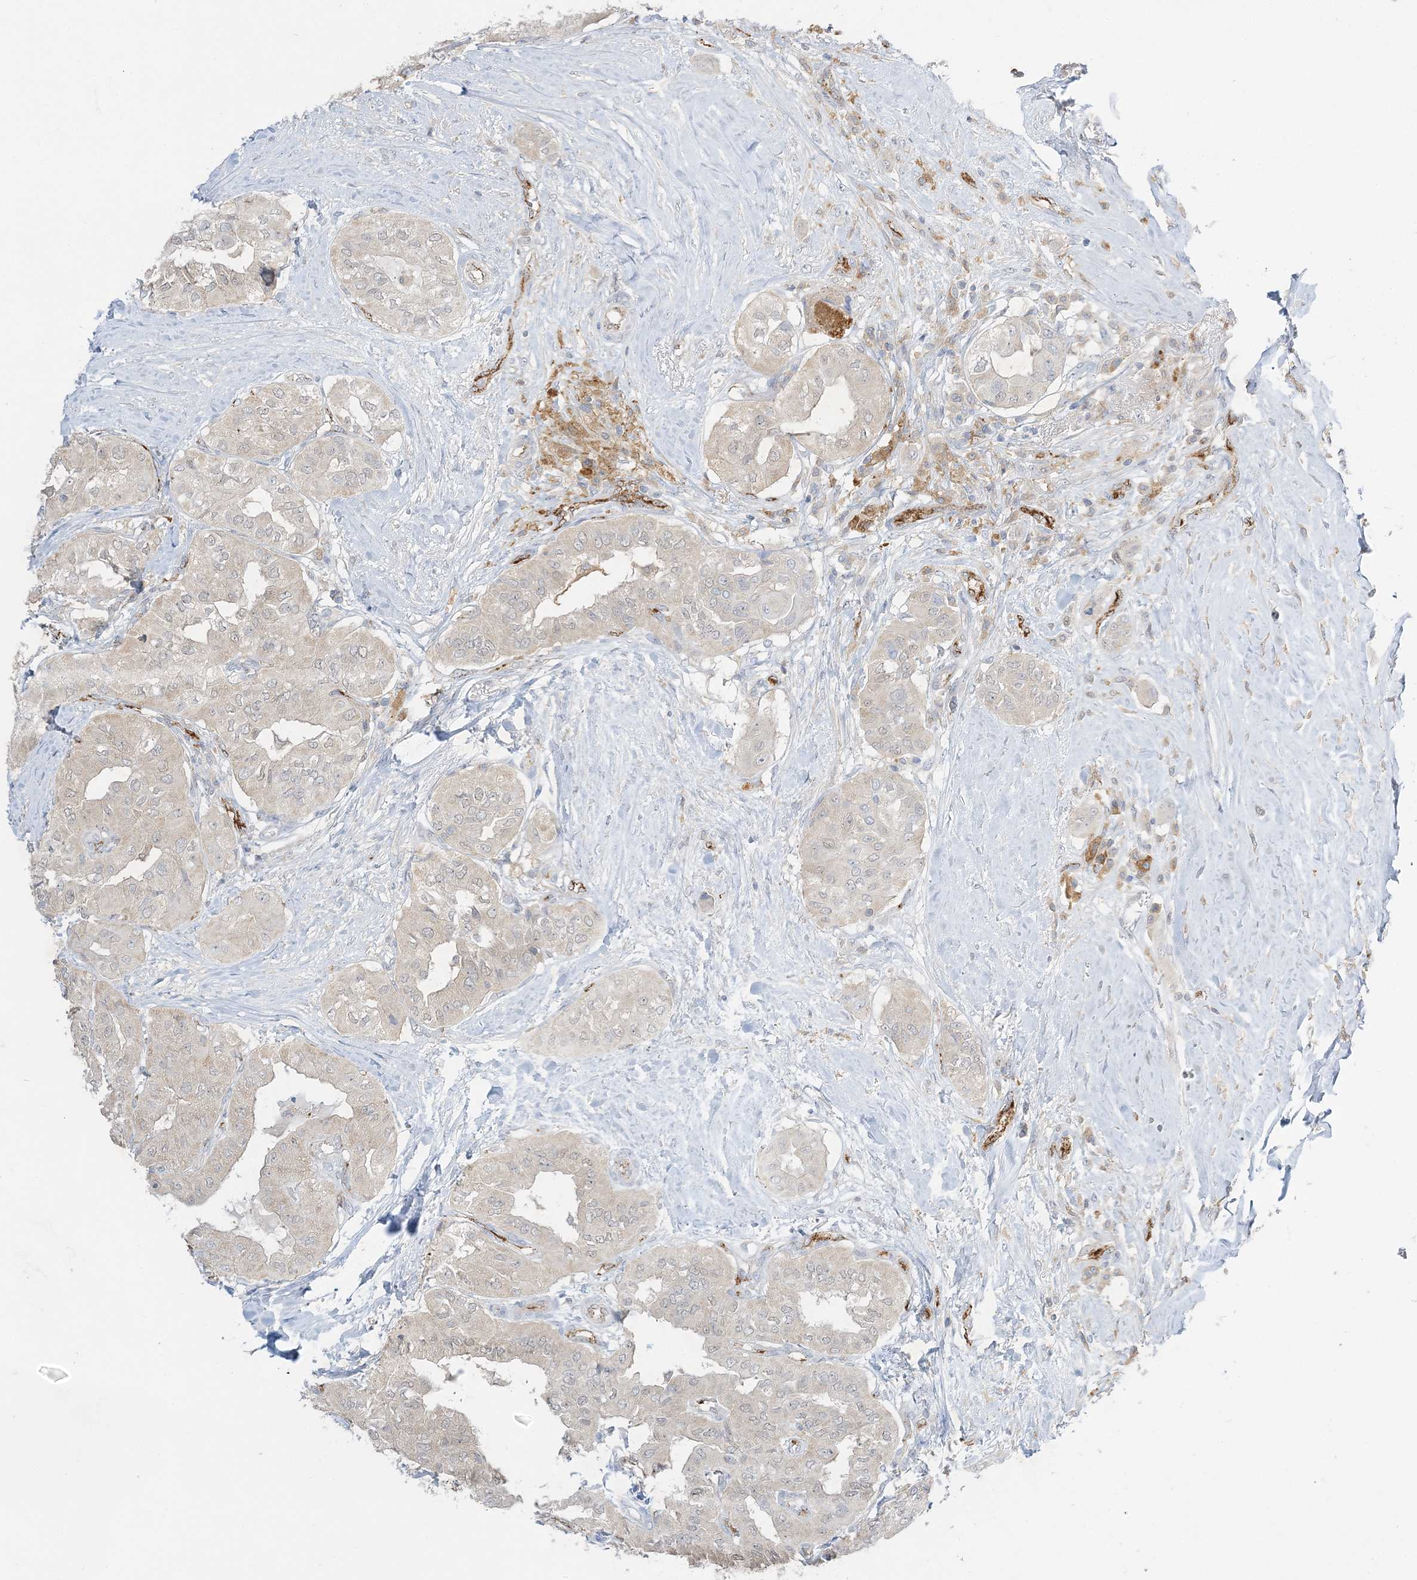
{"staining": {"intensity": "negative", "quantity": "none", "location": "none"}, "tissue": "thyroid cancer", "cell_type": "Tumor cells", "image_type": "cancer", "snomed": [{"axis": "morphology", "description": "Papillary adenocarcinoma, NOS"}, {"axis": "topography", "description": "Thyroid gland"}], "caption": "The immunohistochemistry (IHC) image has no significant expression in tumor cells of papillary adenocarcinoma (thyroid) tissue.", "gene": "INPP1", "patient": {"sex": "female", "age": 59}}